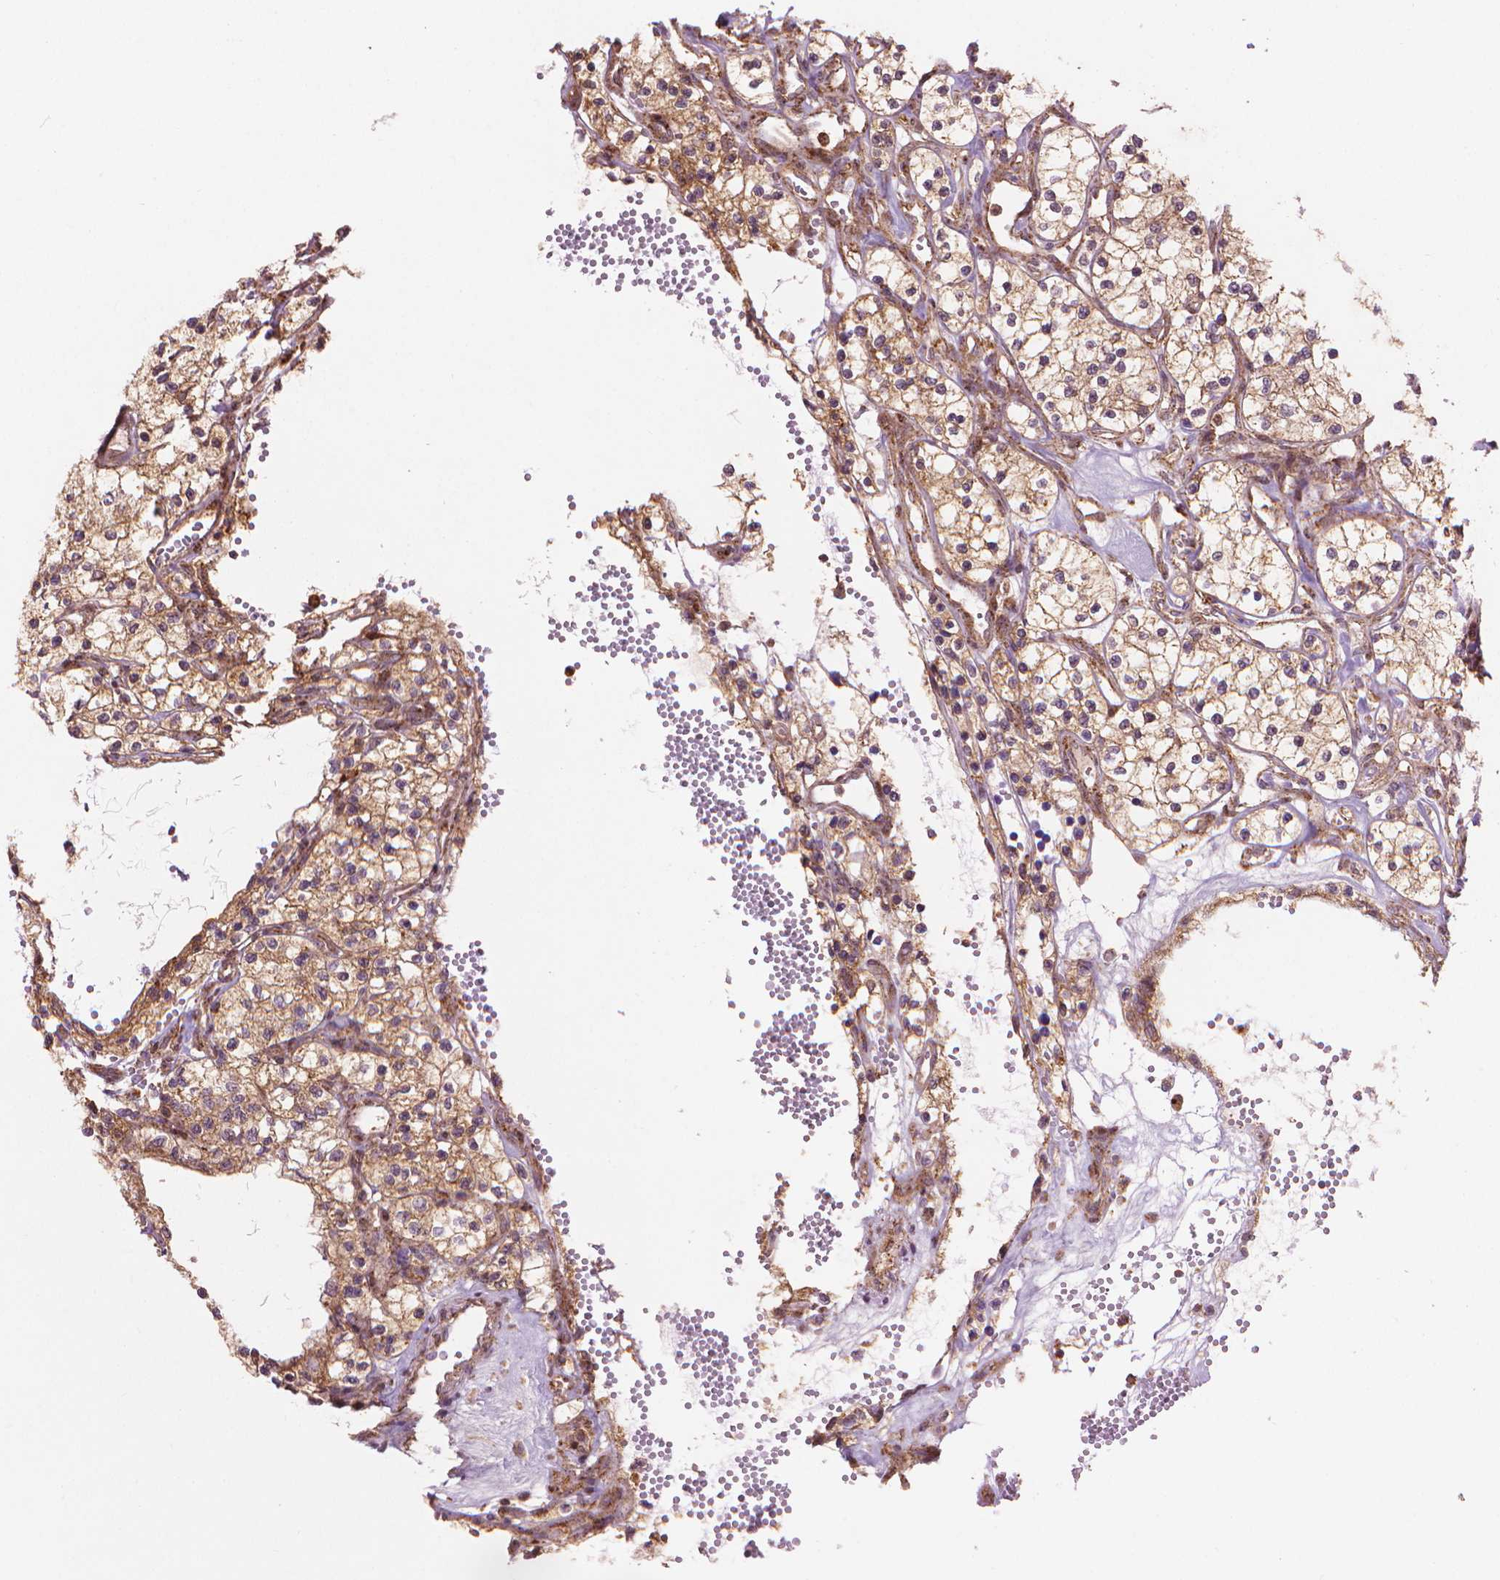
{"staining": {"intensity": "weak", "quantity": ">75%", "location": "cytoplasmic/membranous"}, "tissue": "renal cancer", "cell_type": "Tumor cells", "image_type": "cancer", "snomed": [{"axis": "morphology", "description": "Adenocarcinoma, NOS"}, {"axis": "topography", "description": "Kidney"}], "caption": "Immunohistochemistry (DAB) staining of renal cancer exhibits weak cytoplasmic/membranous protein expression in approximately >75% of tumor cells. (DAB (3,3'-diaminobenzidine) IHC with brightfield microscopy, high magnification).", "gene": "VARS2", "patient": {"sex": "female", "age": 69}}